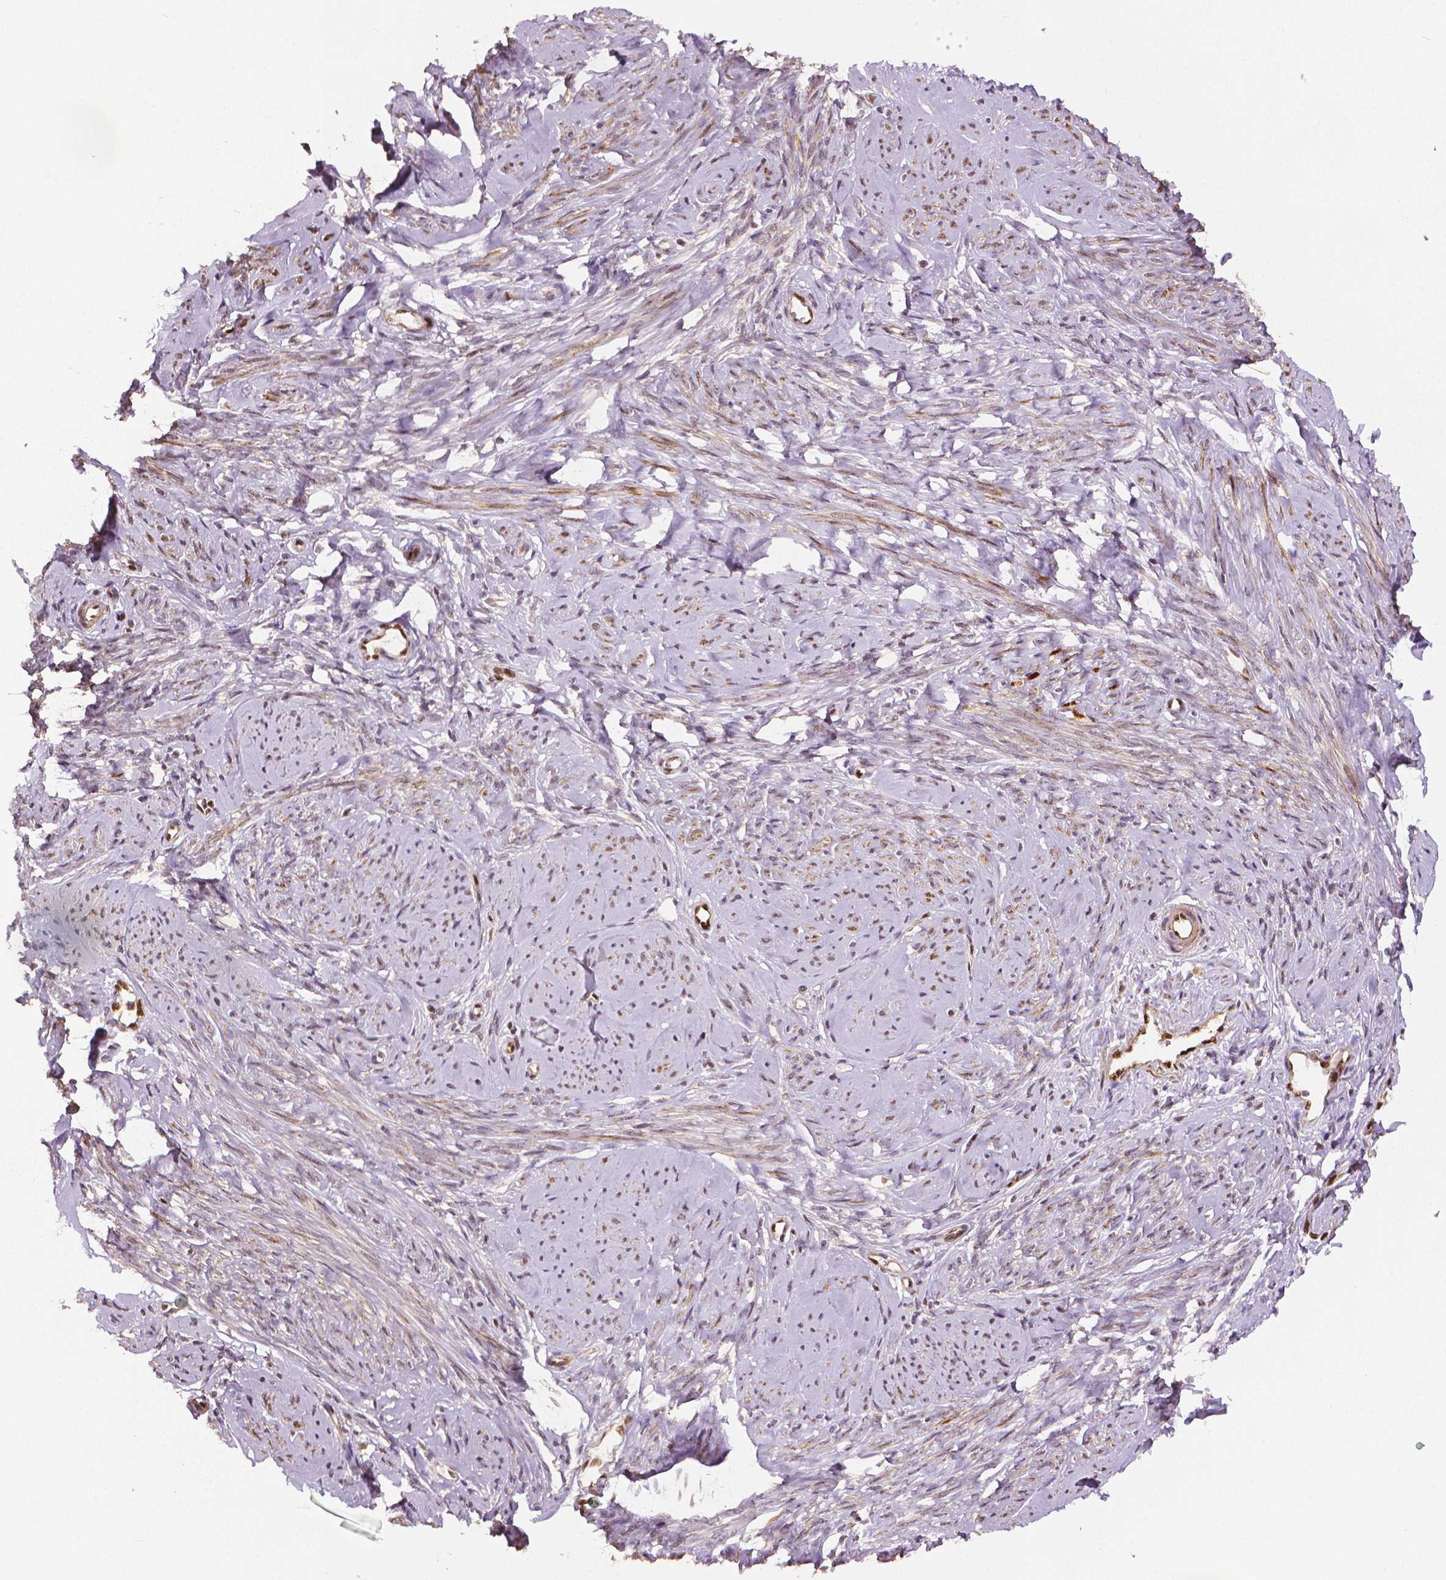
{"staining": {"intensity": "moderate", "quantity": "25%-75%", "location": "cytoplasmic/membranous"}, "tissue": "smooth muscle", "cell_type": "Smooth muscle cells", "image_type": "normal", "snomed": [{"axis": "morphology", "description": "Normal tissue, NOS"}, {"axis": "topography", "description": "Smooth muscle"}], "caption": "Immunohistochemistry micrograph of benign human smooth muscle stained for a protein (brown), which reveals medium levels of moderate cytoplasmic/membranous positivity in approximately 25%-75% of smooth muscle cells.", "gene": "STAT3", "patient": {"sex": "female", "age": 48}}